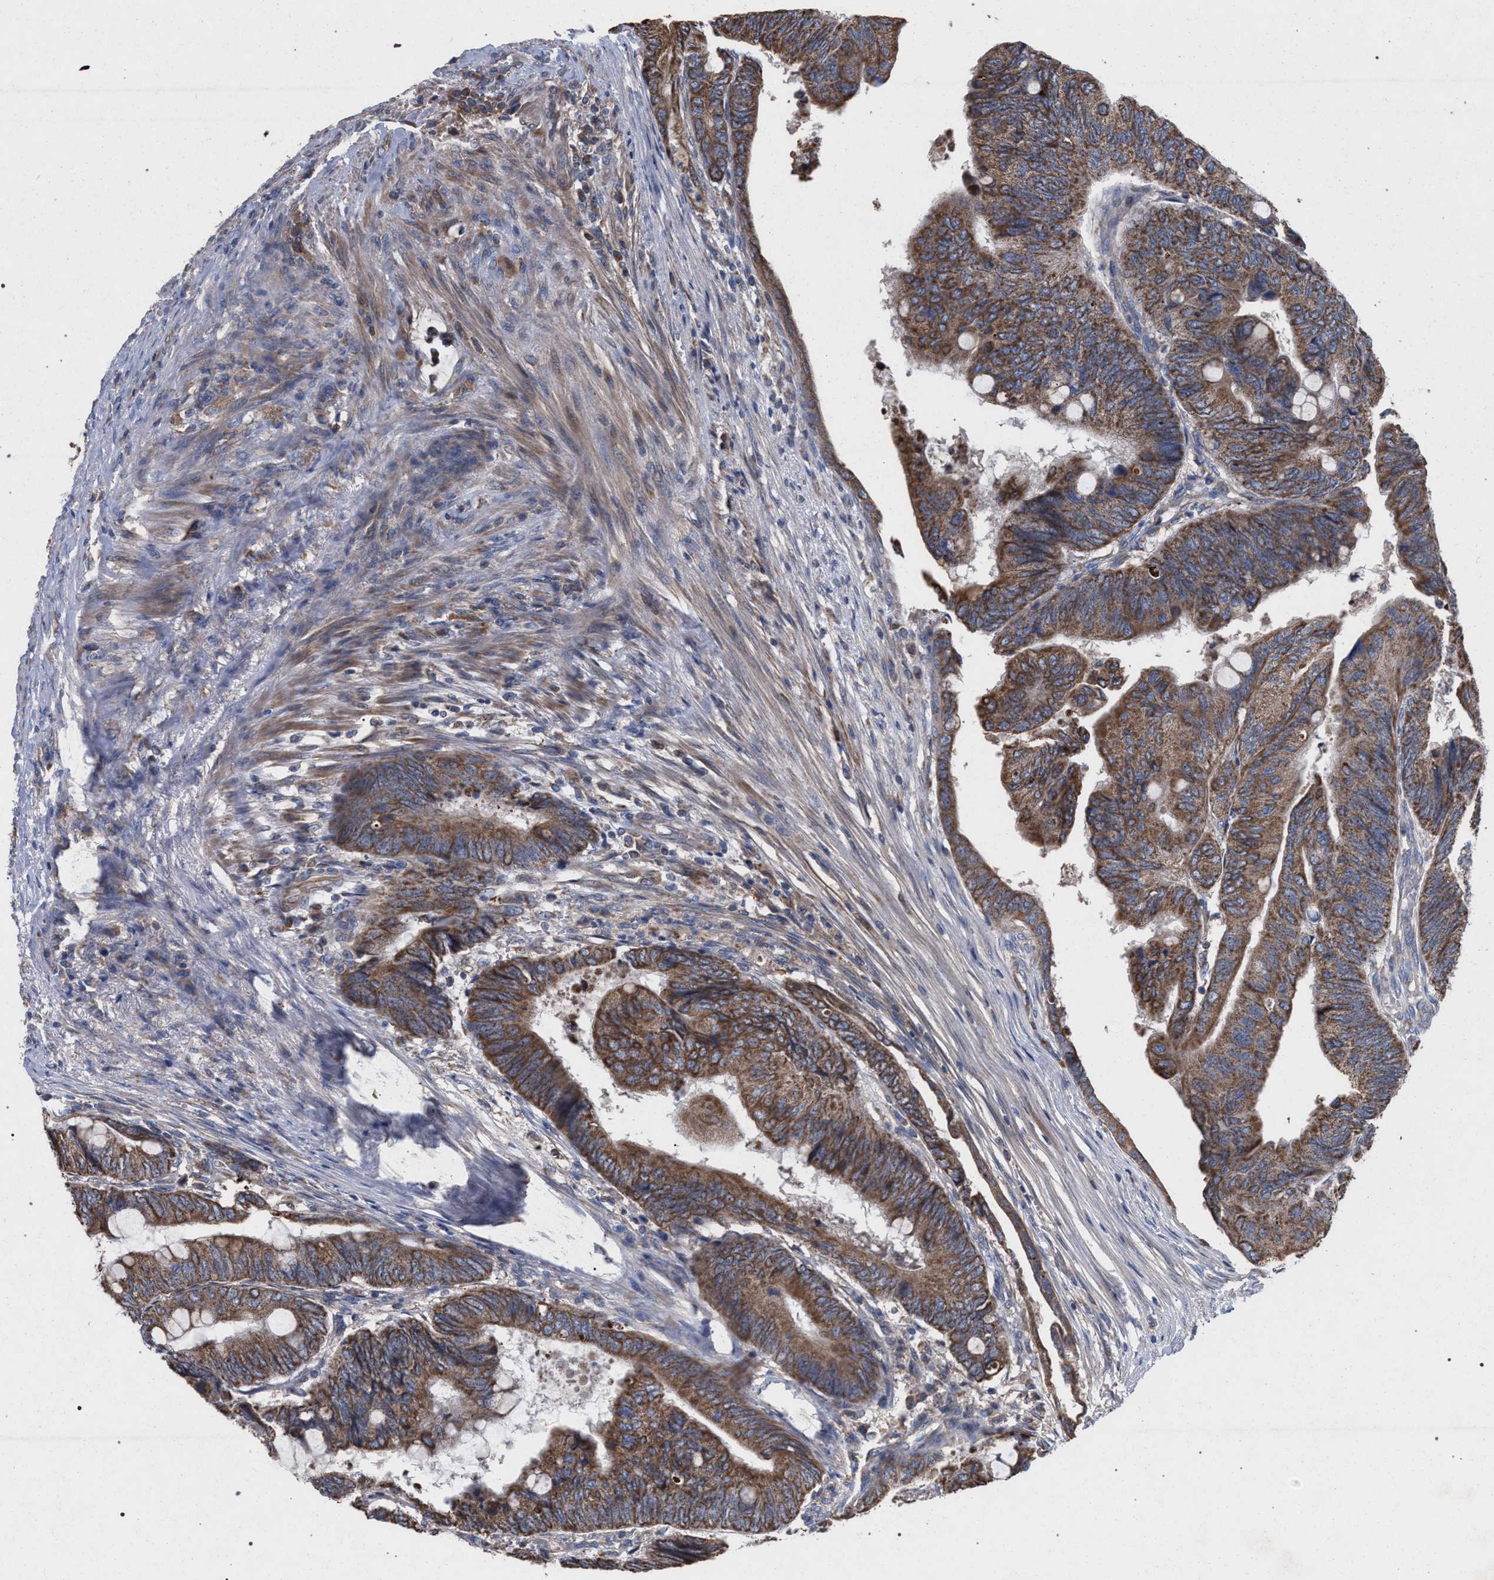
{"staining": {"intensity": "moderate", "quantity": ">75%", "location": "cytoplasmic/membranous"}, "tissue": "colorectal cancer", "cell_type": "Tumor cells", "image_type": "cancer", "snomed": [{"axis": "morphology", "description": "Normal tissue, NOS"}, {"axis": "morphology", "description": "Adenocarcinoma, NOS"}, {"axis": "topography", "description": "Rectum"}, {"axis": "topography", "description": "Peripheral nerve tissue"}], "caption": "Tumor cells reveal moderate cytoplasmic/membranous expression in about >75% of cells in adenocarcinoma (colorectal). The protein of interest is shown in brown color, while the nuclei are stained blue.", "gene": "BCL2L12", "patient": {"sex": "male", "age": 92}}